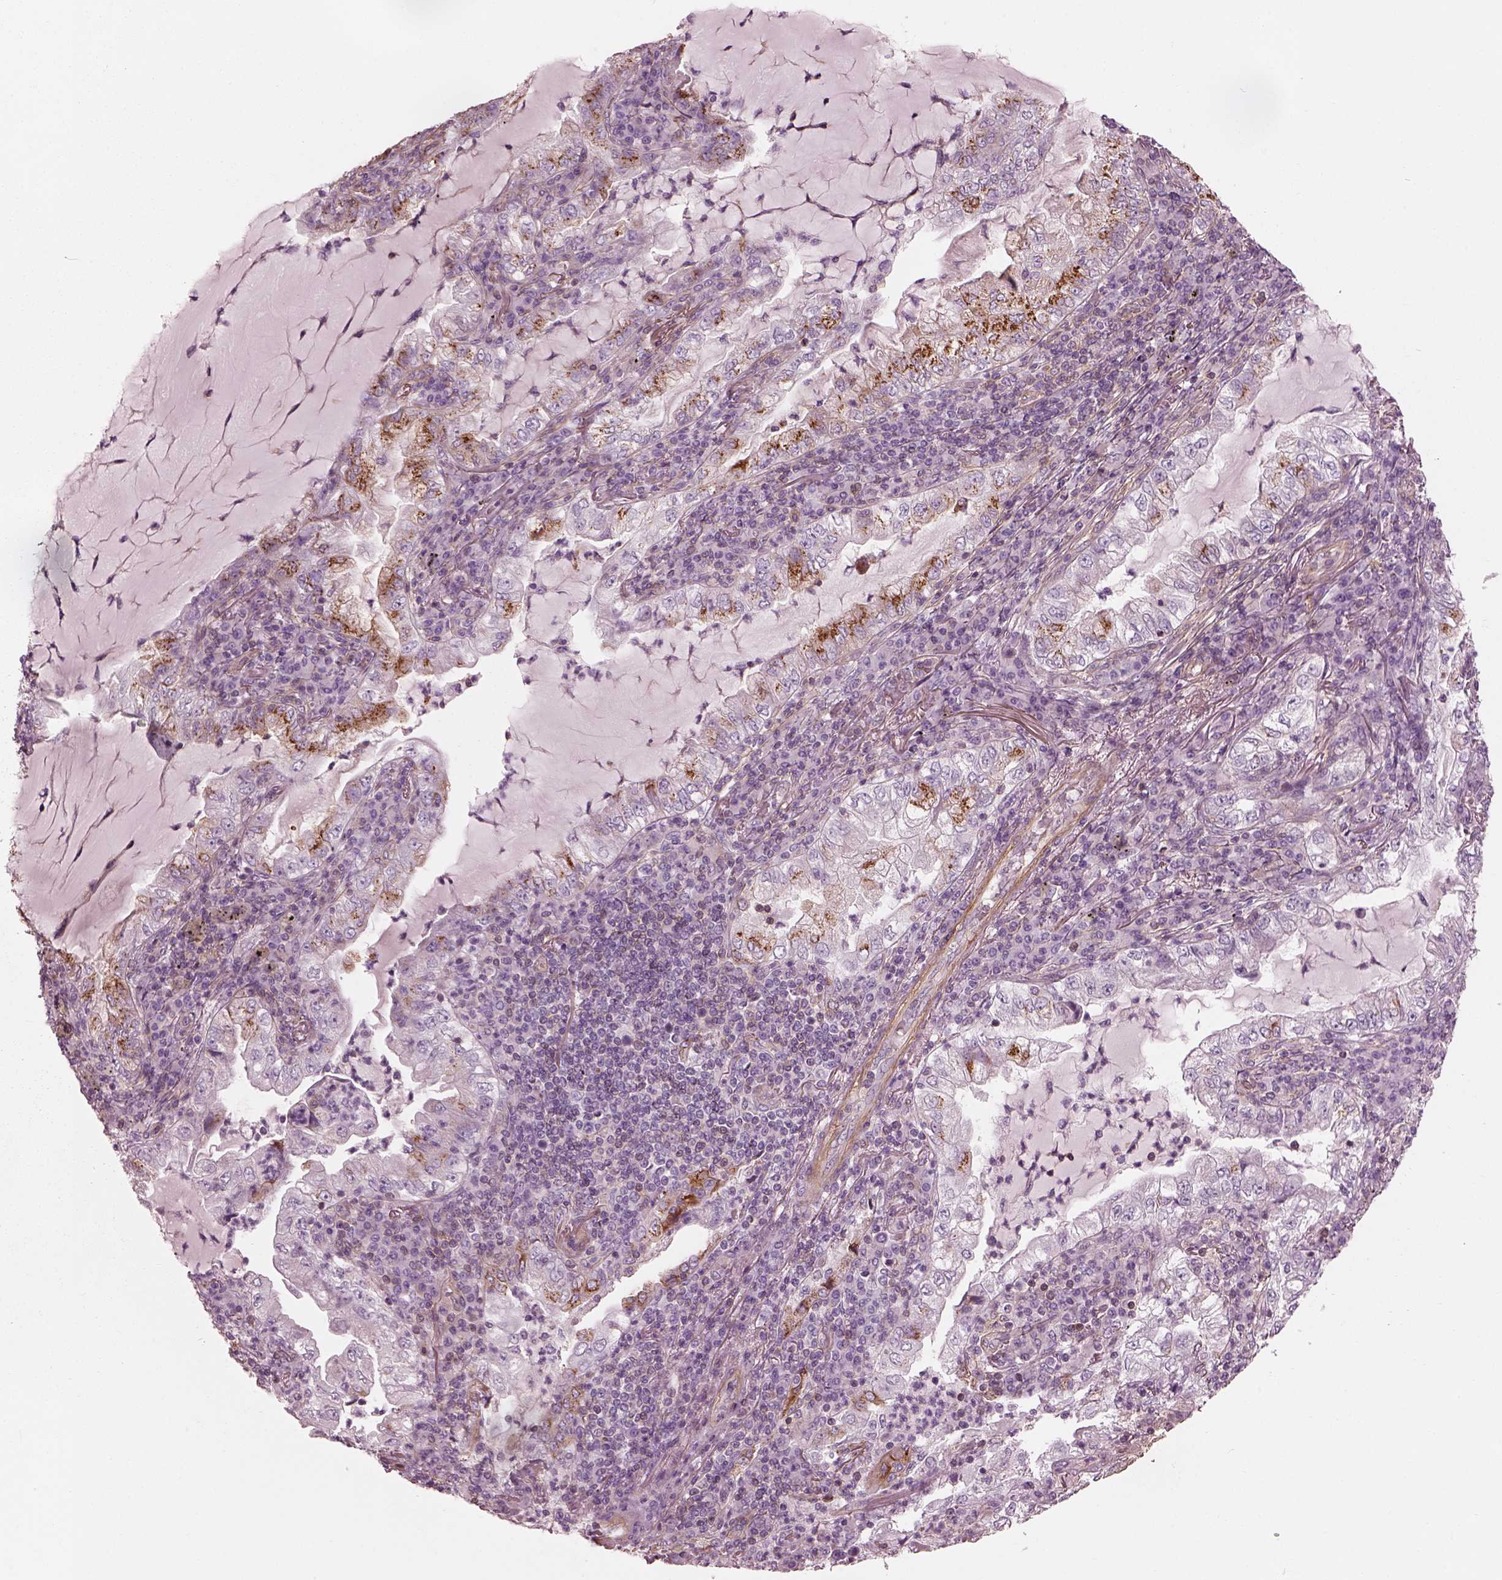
{"staining": {"intensity": "strong", "quantity": "<25%", "location": "cytoplasmic/membranous"}, "tissue": "lung cancer", "cell_type": "Tumor cells", "image_type": "cancer", "snomed": [{"axis": "morphology", "description": "Adenocarcinoma, NOS"}, {"axis": "topography", "description": "Lung"}], "caption": "Lung cancer was stained to show a protein in brown. There is medium levels of strong cytoplasmic/membranous staining in about <25% of tumor cells.", "gene": "ELAPOR1", "patient": {"sex": "female", "age": 73}}